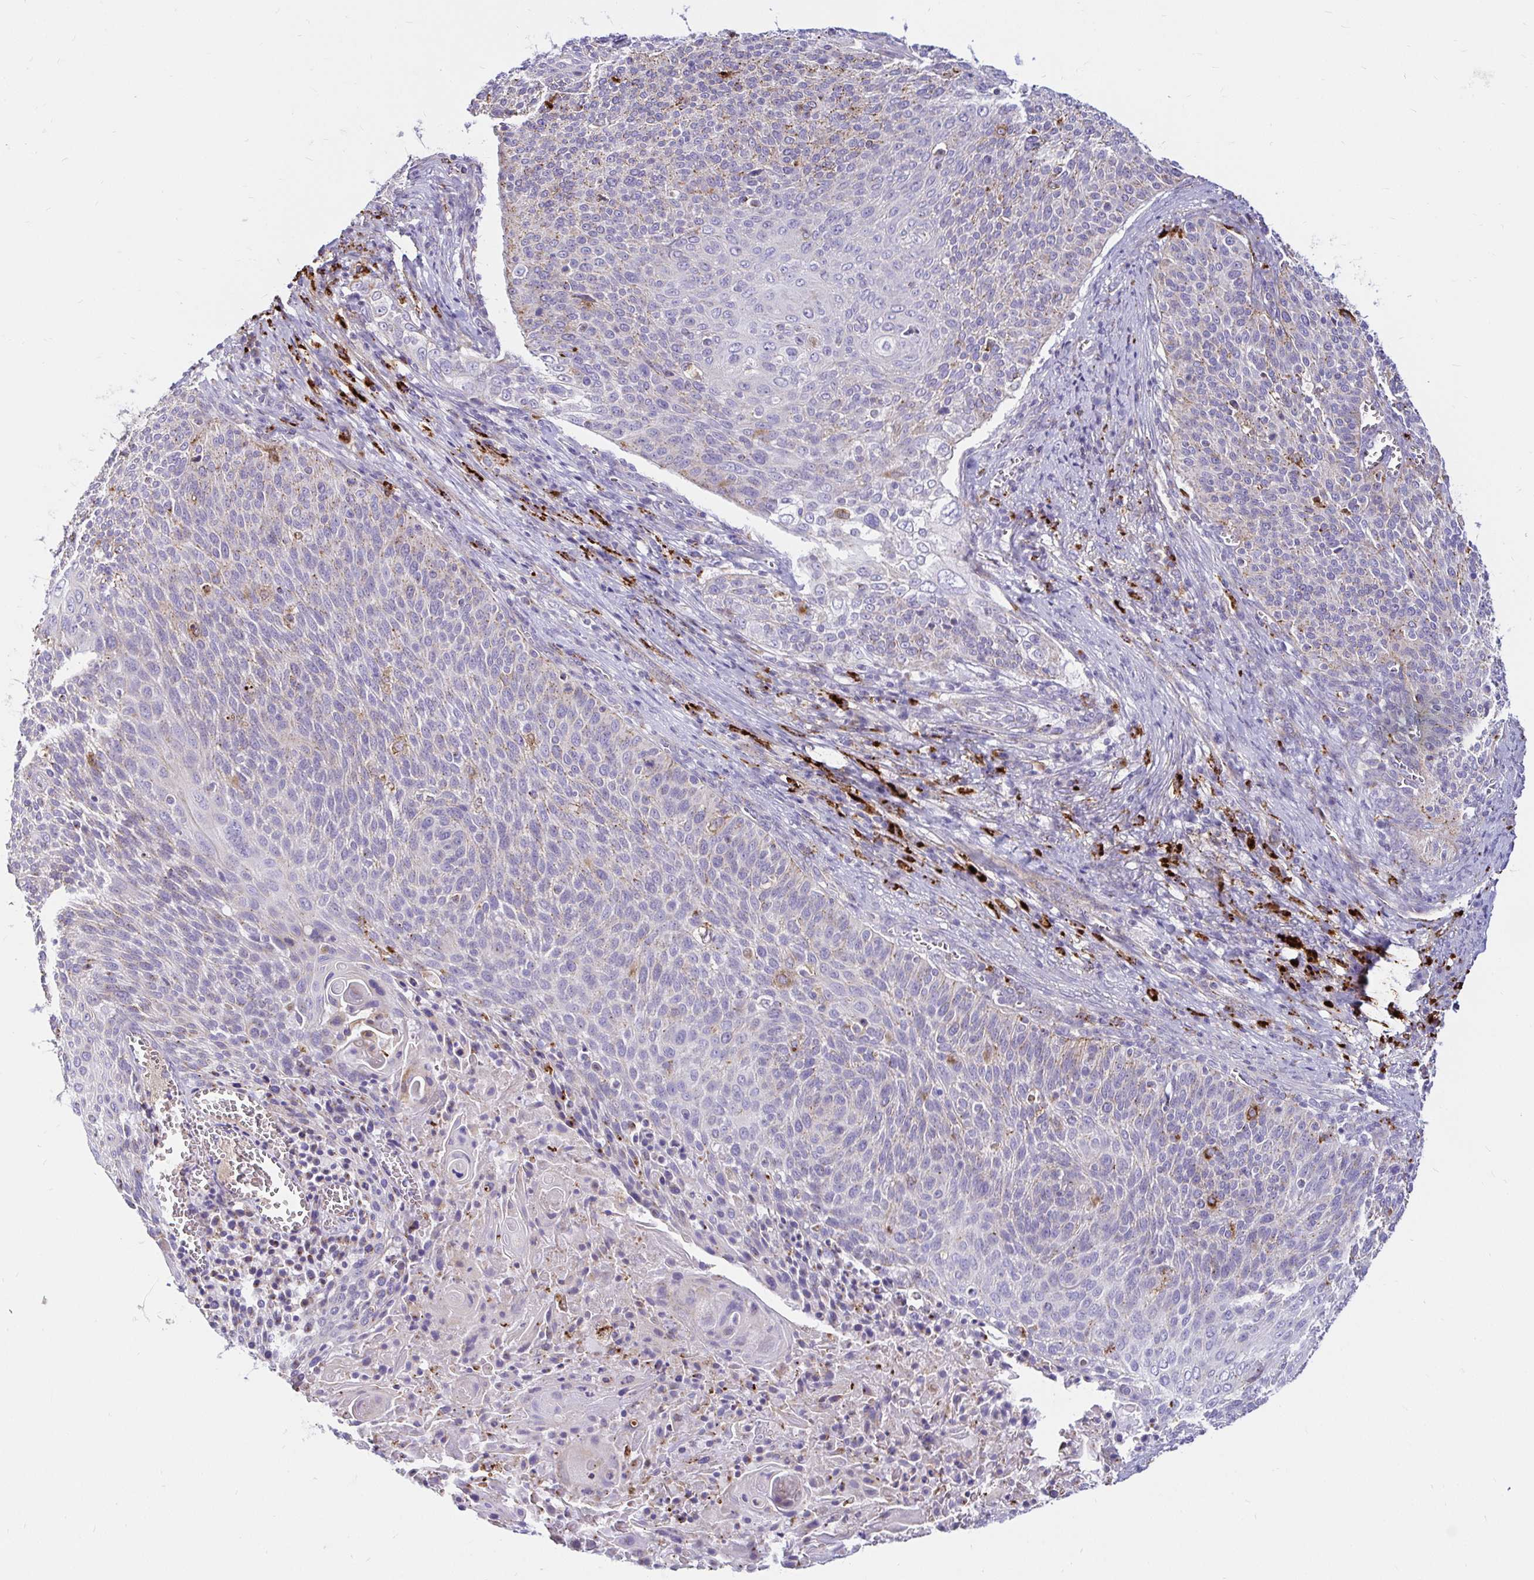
{"staining": {"intensity": "weak", "quantity": "<25%", "location": "cytoplasmic/membranous"}, "tissue": "cervical cancer", "cell_type": "Tumor cells", "image_type": "cancer", "snomed": [{"axis": "morphology", "description": "Squamous cell carcinoma, NOS"}, {"axis": "topography", "description": "Cervix"}], "caption": "The photomicrograph reveals no significant expression in tumor cells of cervical squamous cell carcinoma.", "gene": "FUCA1", "patient": {"sex": "female", "age": 31}}